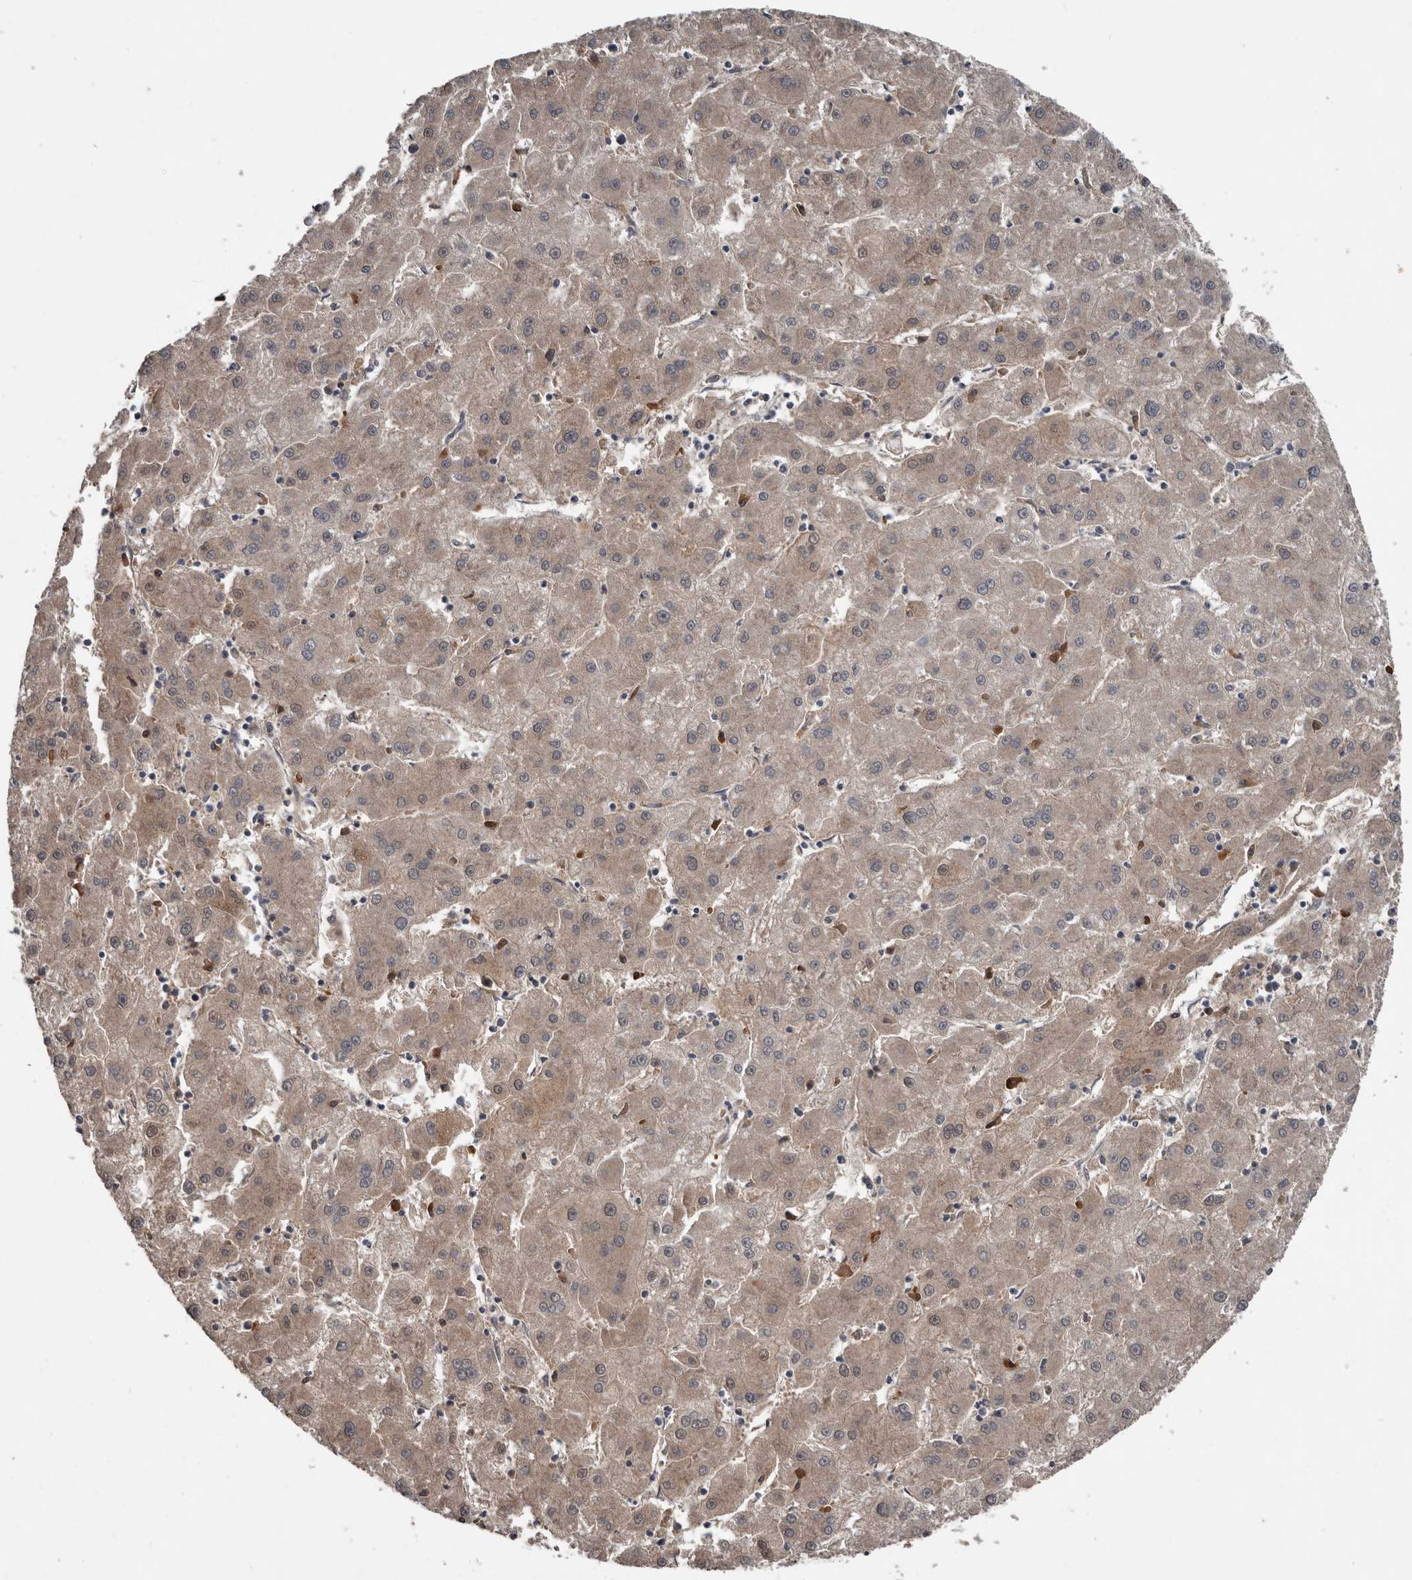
{"staining": {"intensity": "weak", "quantity": ">75%", "location": "cytoplasmic/membranous"}, "tissue": "liver cancer", "cell_type": "Tumor cells", "image_type": "cancer", "snomed": [{"axis": "morphology", "description": "Carcinoma, Hepatocellular, NOS"}, {"axis": "topography", "description": "Liver"}], "caption": "Immunohistochemistry (IHC) histopathology image of liver cancer (hepatocellular carcinoma) stained for a protein (brown), which displays low levels of weak cytoplasmic/membranous positivity in approximately >75% of tumor cells.", "gene": "DNAJB4", "patient": {"sex": "male", "age": 72}}